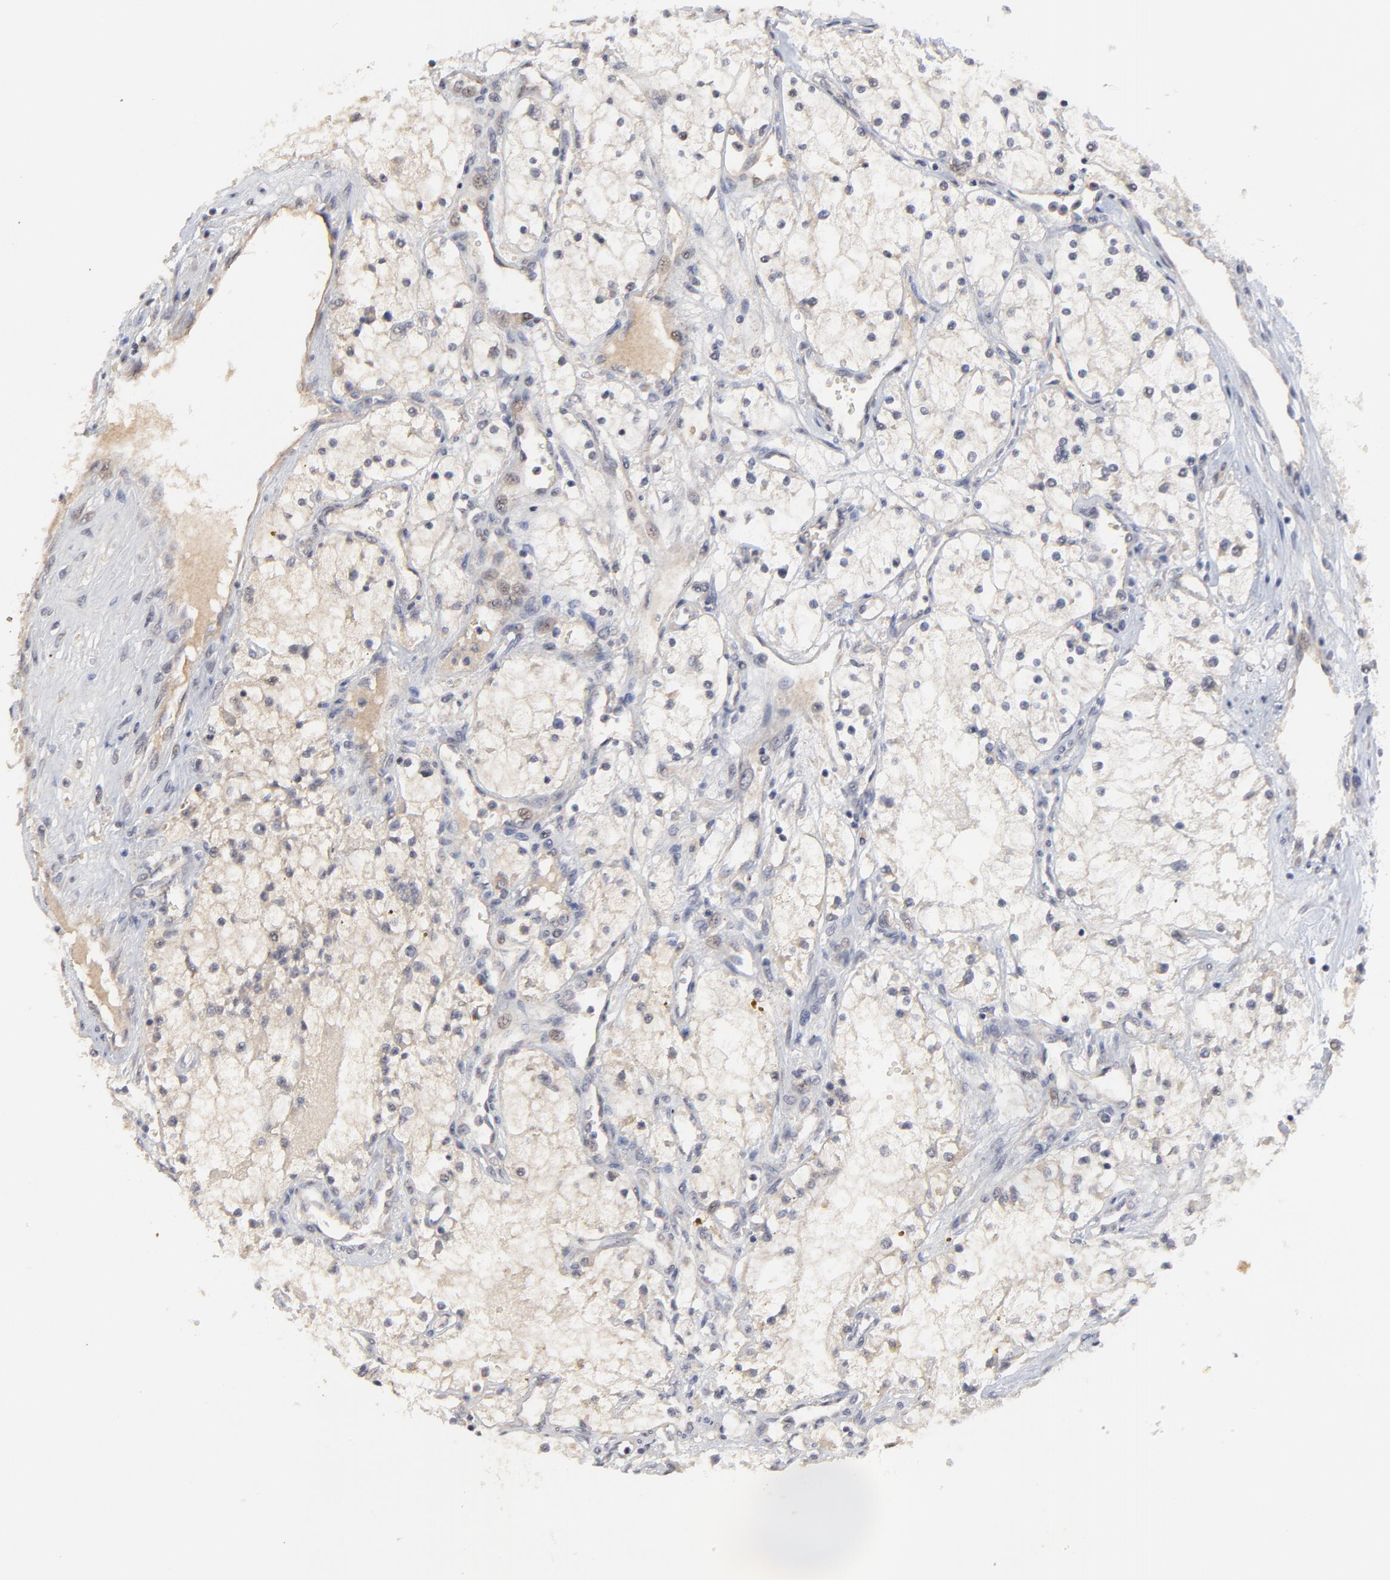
{"staining": {"intensity": "negative", "quantity": "none", "location": "none"}, "tissue": "renal cancer", "cell_type": "Tumor cells", "image_type": "cancer", "snomed": [{"axis": "morphology", "description": "Adenocarcinoma, NOS"}, {"axis": "topography", "description": "Kidney"}], "caption": "Micrograph shows no protein staining in tumor cells of renal cancer tissue.", "gene": "FAM199X", "patient": {"sex": "male", "age": 61}}